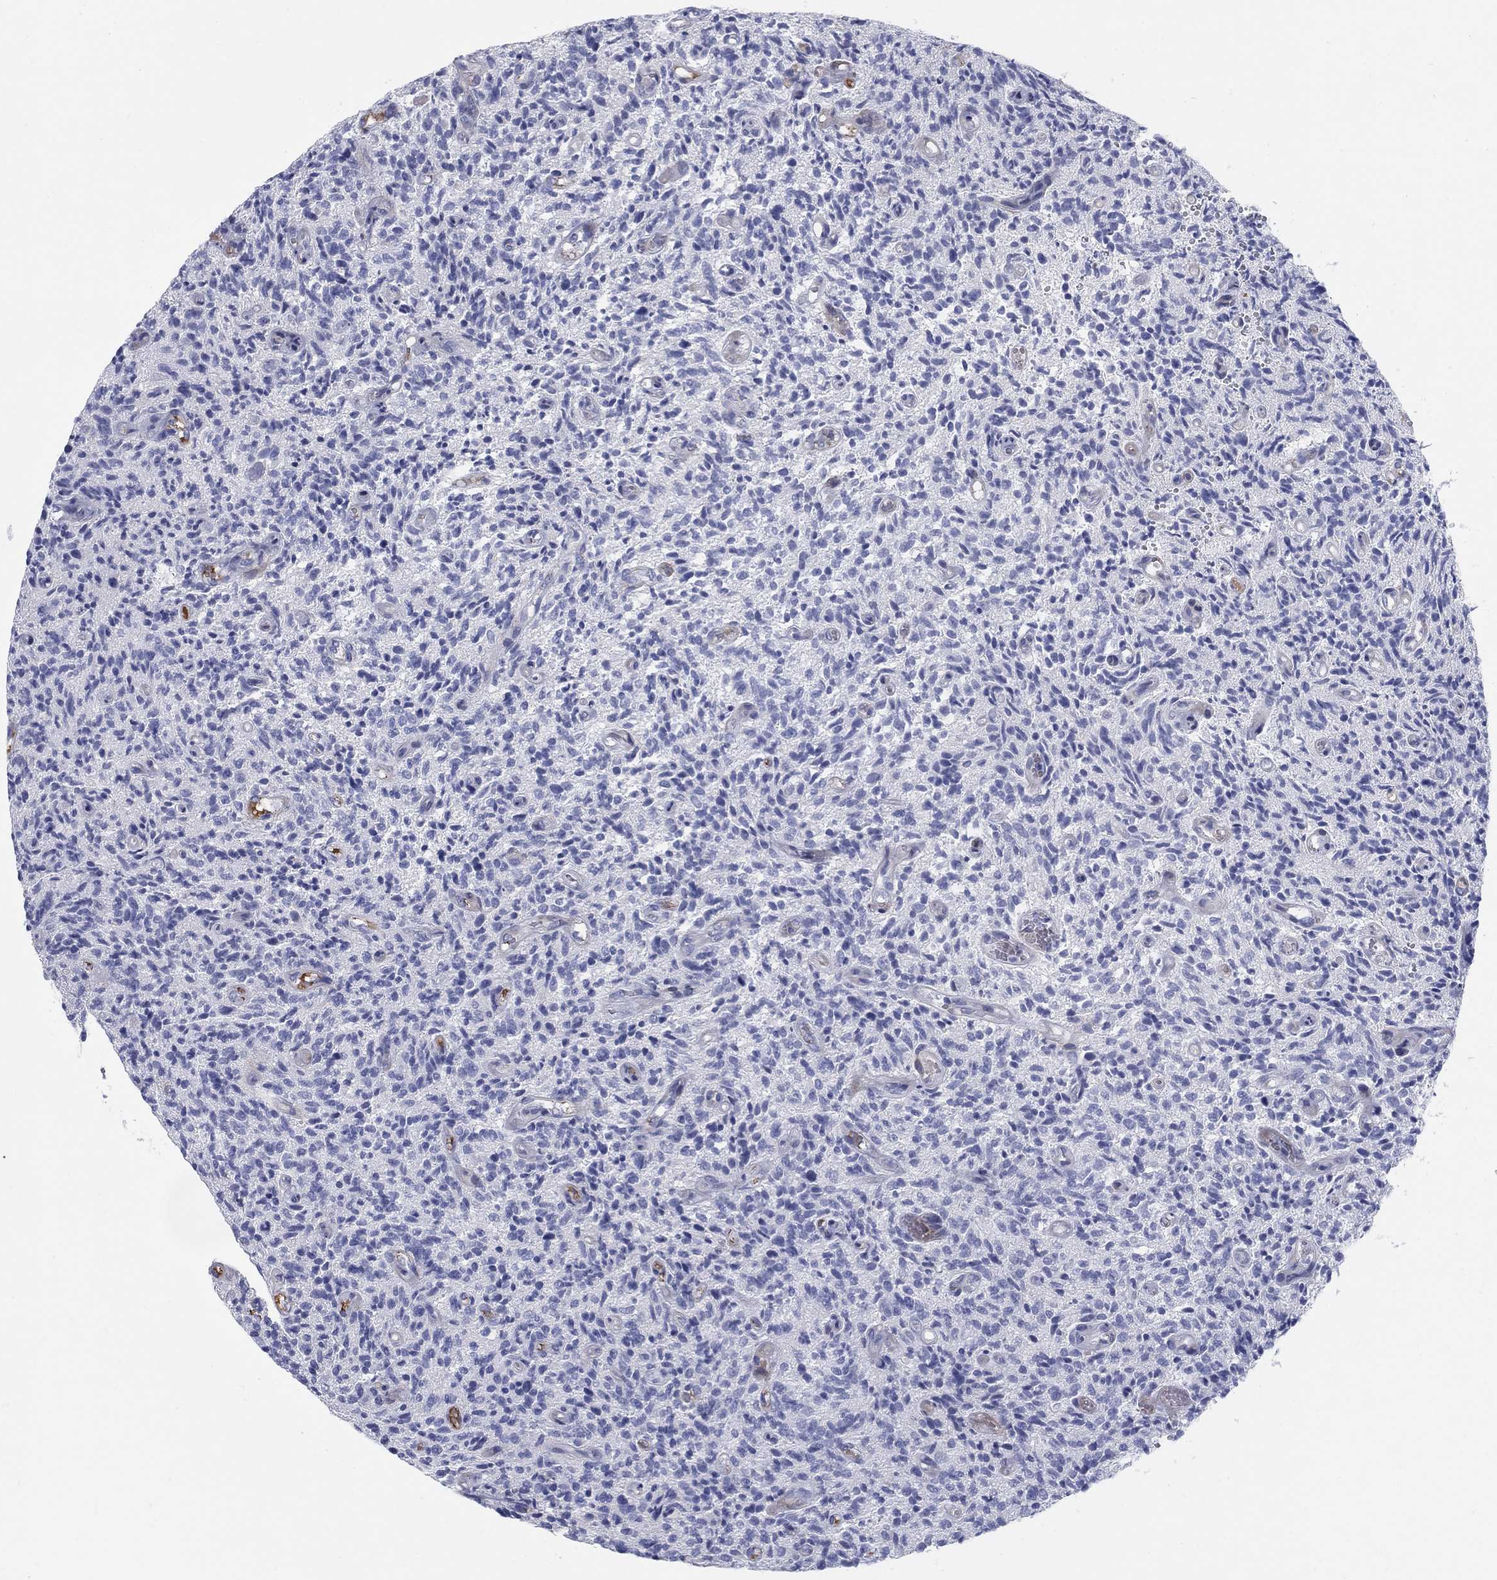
{"staining": {"intensity": "negative", "quantity": "none", "location": "none"}, "tissue": "glioma", "cell_type": "Tumor cells", "image_type": "cancer", "snomed": [{"axis": "morphology", "description": "Glioma, malignant, High grade"}, {"axis": "topography", "description": "Brain"}], "caption": "High power microscopy histopathology image of an IHC photomicrograph of malignant glioma (high-grade), revealing no significant staining in tumor cells.", "gene": "HEATR4", "patient": {"sex": "male", "age": 64}}